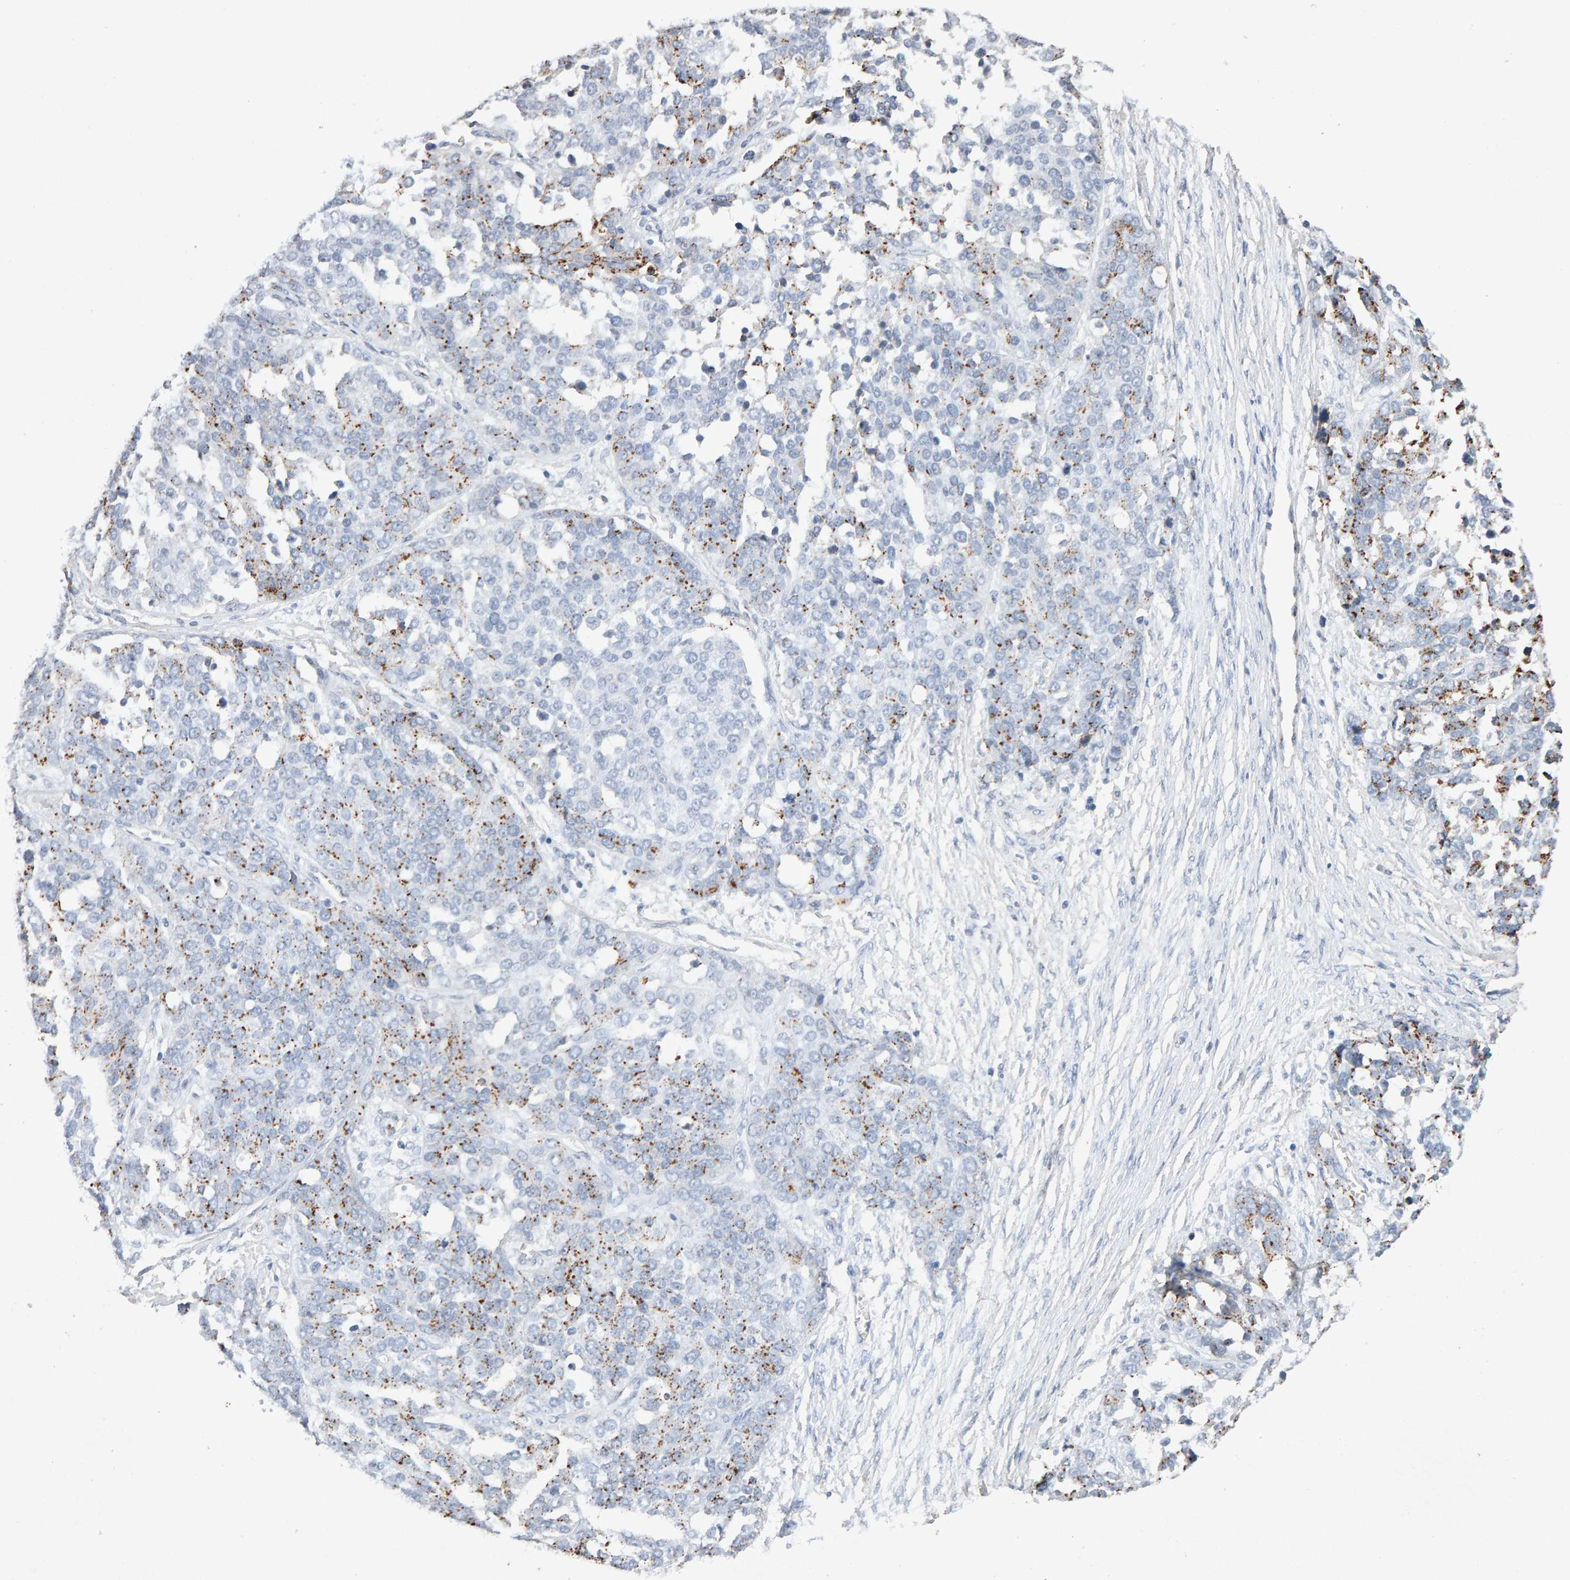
{"staining": {"intensity": "moderate", "quantity": "25%-75%", "location": "cytoplasmic/membranous"}, "tissue": "ovarian cancer", "cell_type": "Tumor cells", "image_type": "cancer", "snomed": [{"axis": "morphology", "description": "Cystadenocarcinoma, serous, NOS"}, {"axis": "topography", "description": "Ovary"}], "caption": "This histopathology image demonstrates ovarian cancer stained with immunohistochemistry to label a protein in brown. The cytoplasmic/membranous of tumor cells show moderate positivity for the protein. Nuclei are counter-stained blue.", "gene": "PTPRM", "patient": {"sex": "female", "age": 44}}